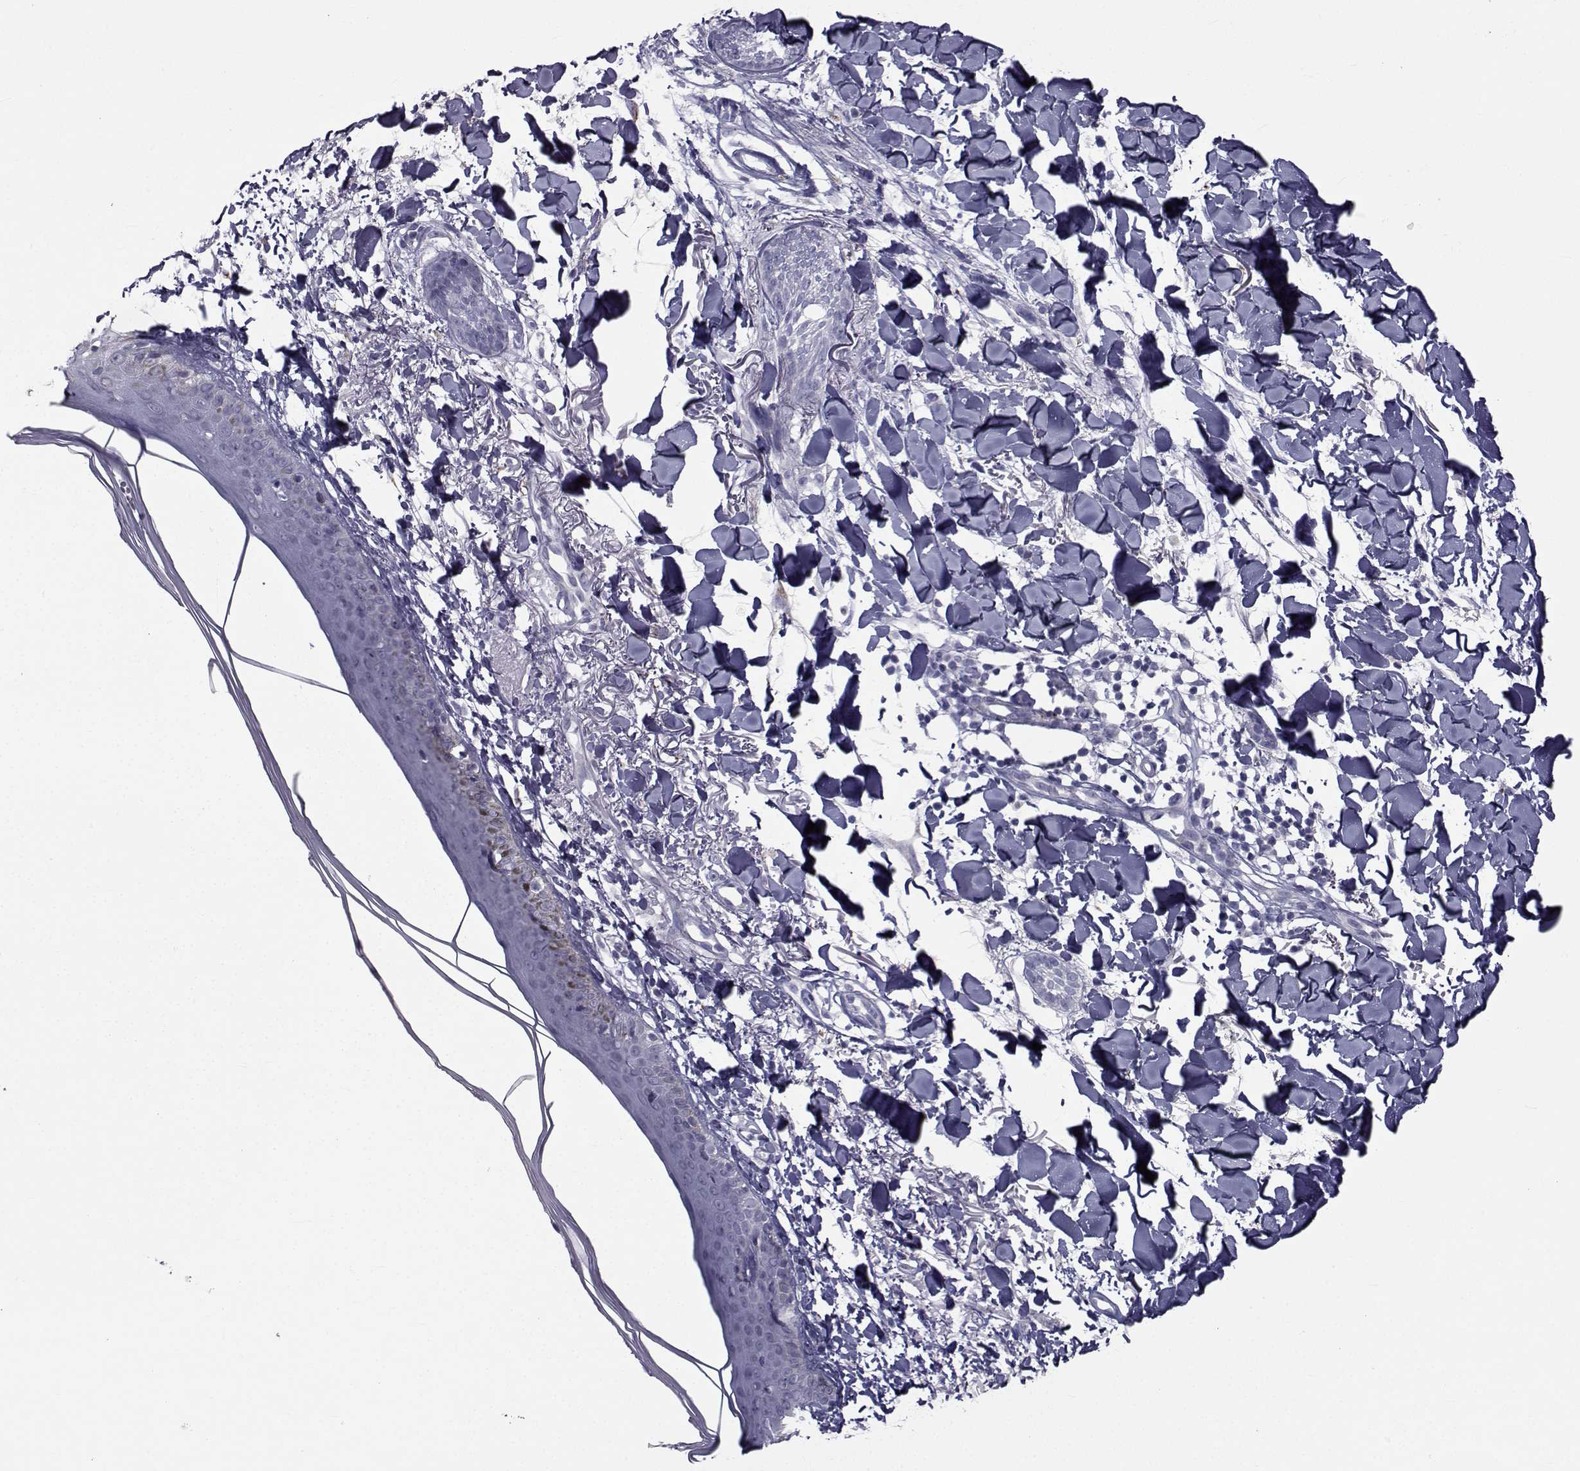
{"staining": {"intensity": "negative", "quantity": "none", "location": "none"}, "tissue": "skin cancer", "cell_type": "Tumor cells", "image_type": "cancer", "snomed": [{"axis": "morphology", "description": "Normal tissue, NOS"}, {"axis": "morphology", "description": "Basal cell carcinoma"}, {"axis": "topography", "description": "Skin"}], "caption": "Immunohistochemistry (IHC) histopathology image of neoplastic tissue: skin cancer (basal cell carcinoma) stained with DAB displays no significant protein positivity in tumor cells.", "gene": "FDXR", "patient": {"sex": "male", "age": 84}}